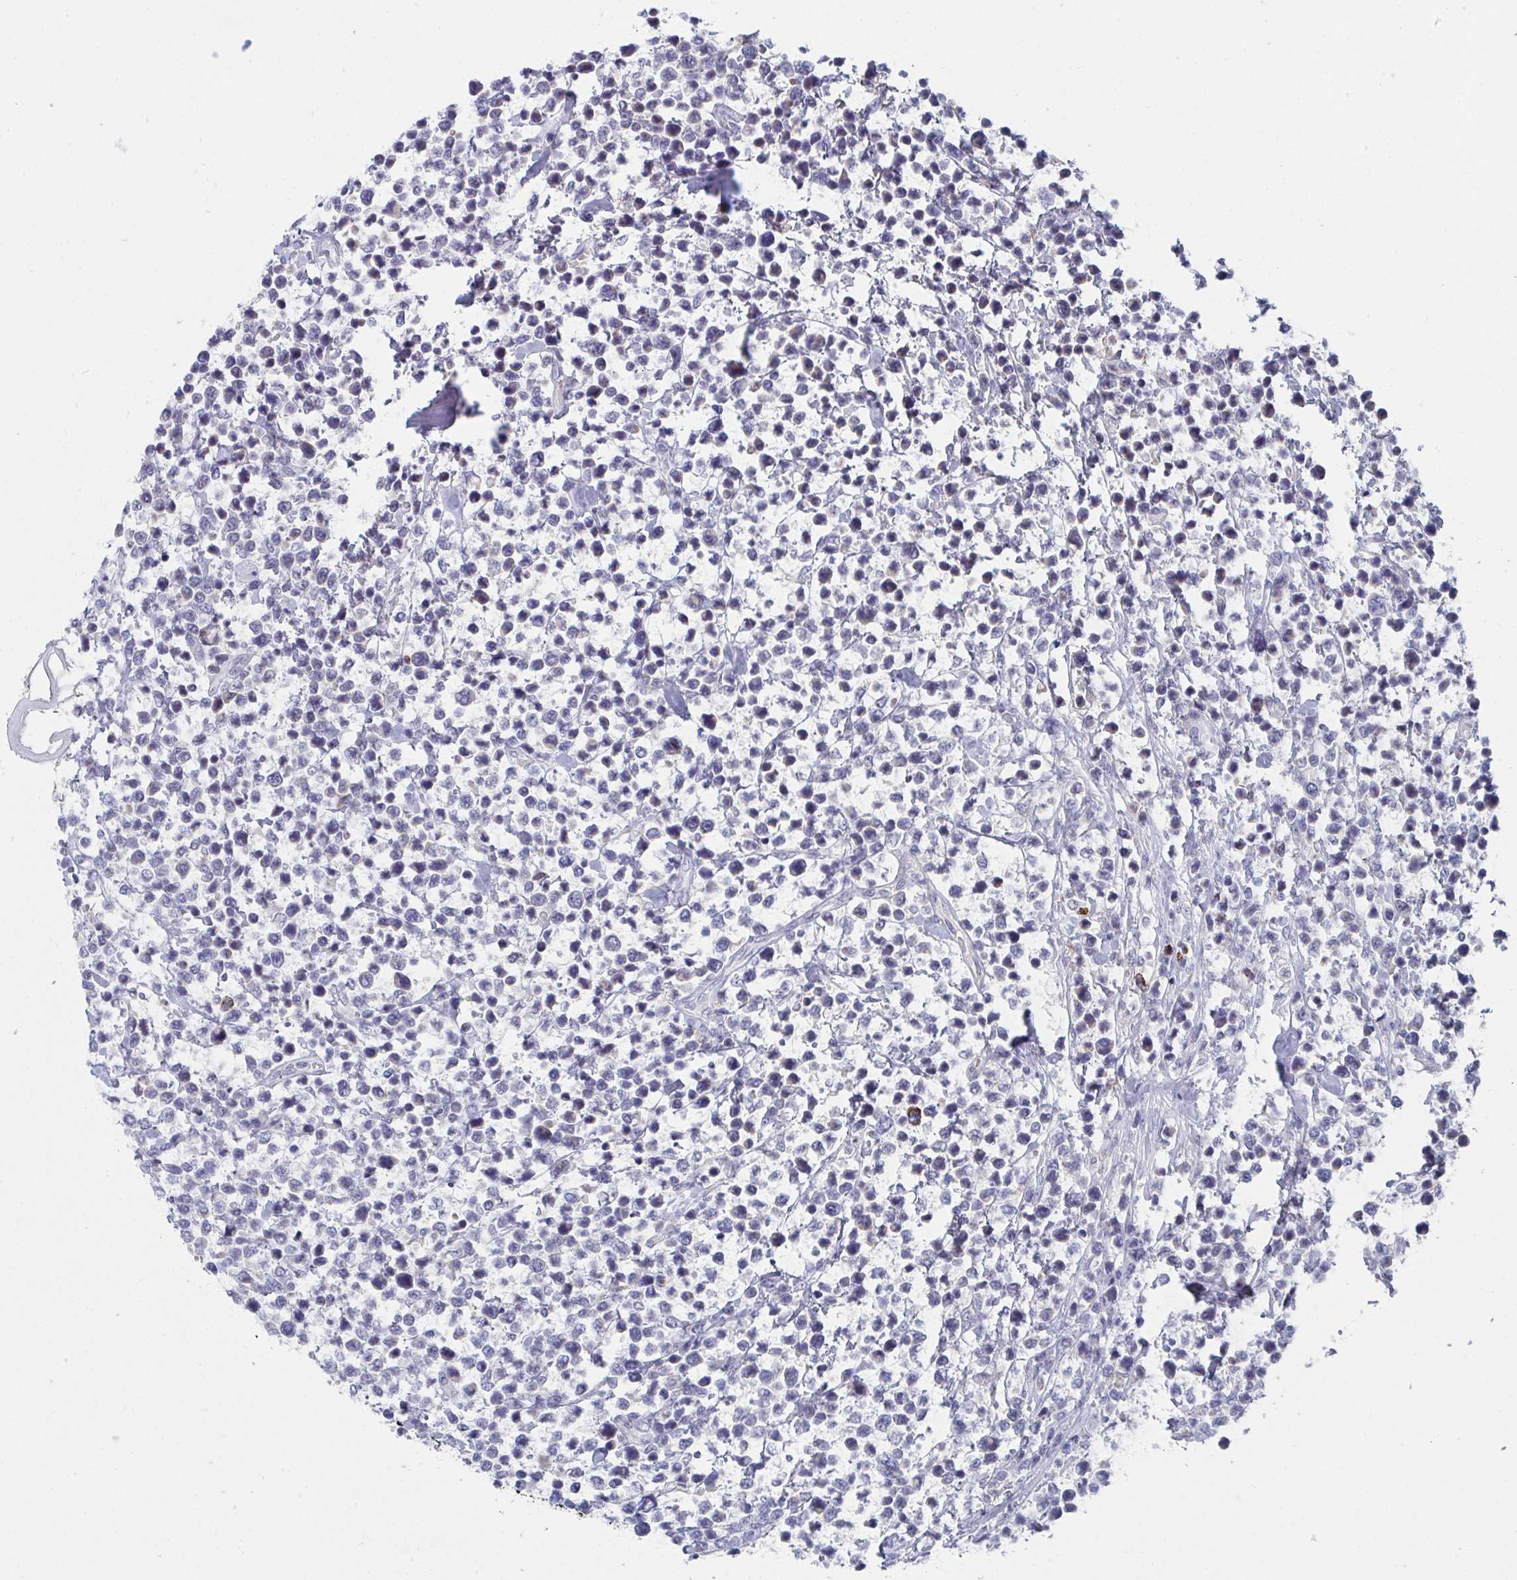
{"staining": {"intensity": "negative", "quantity": "none", "location": "none"}, "tissue": "lymphoma", "cell_type": "Tumor cells", "image_type": "cancer", "snomed": [{"axis": "morphology", "description": "Malignant lymphoma, non-Hodgkin's type, High grade"}, {"axis": "topography", "description": "Soft tissue"}], "caption": "Immunohistochemistry (IHC) histopathology image of neoplastic tissue: human lymphoma stained with DAB exhibits no significant protein staining in tumor cells.", "gene": "VWDE", "patient": {"sex": "female", "age": 56}}